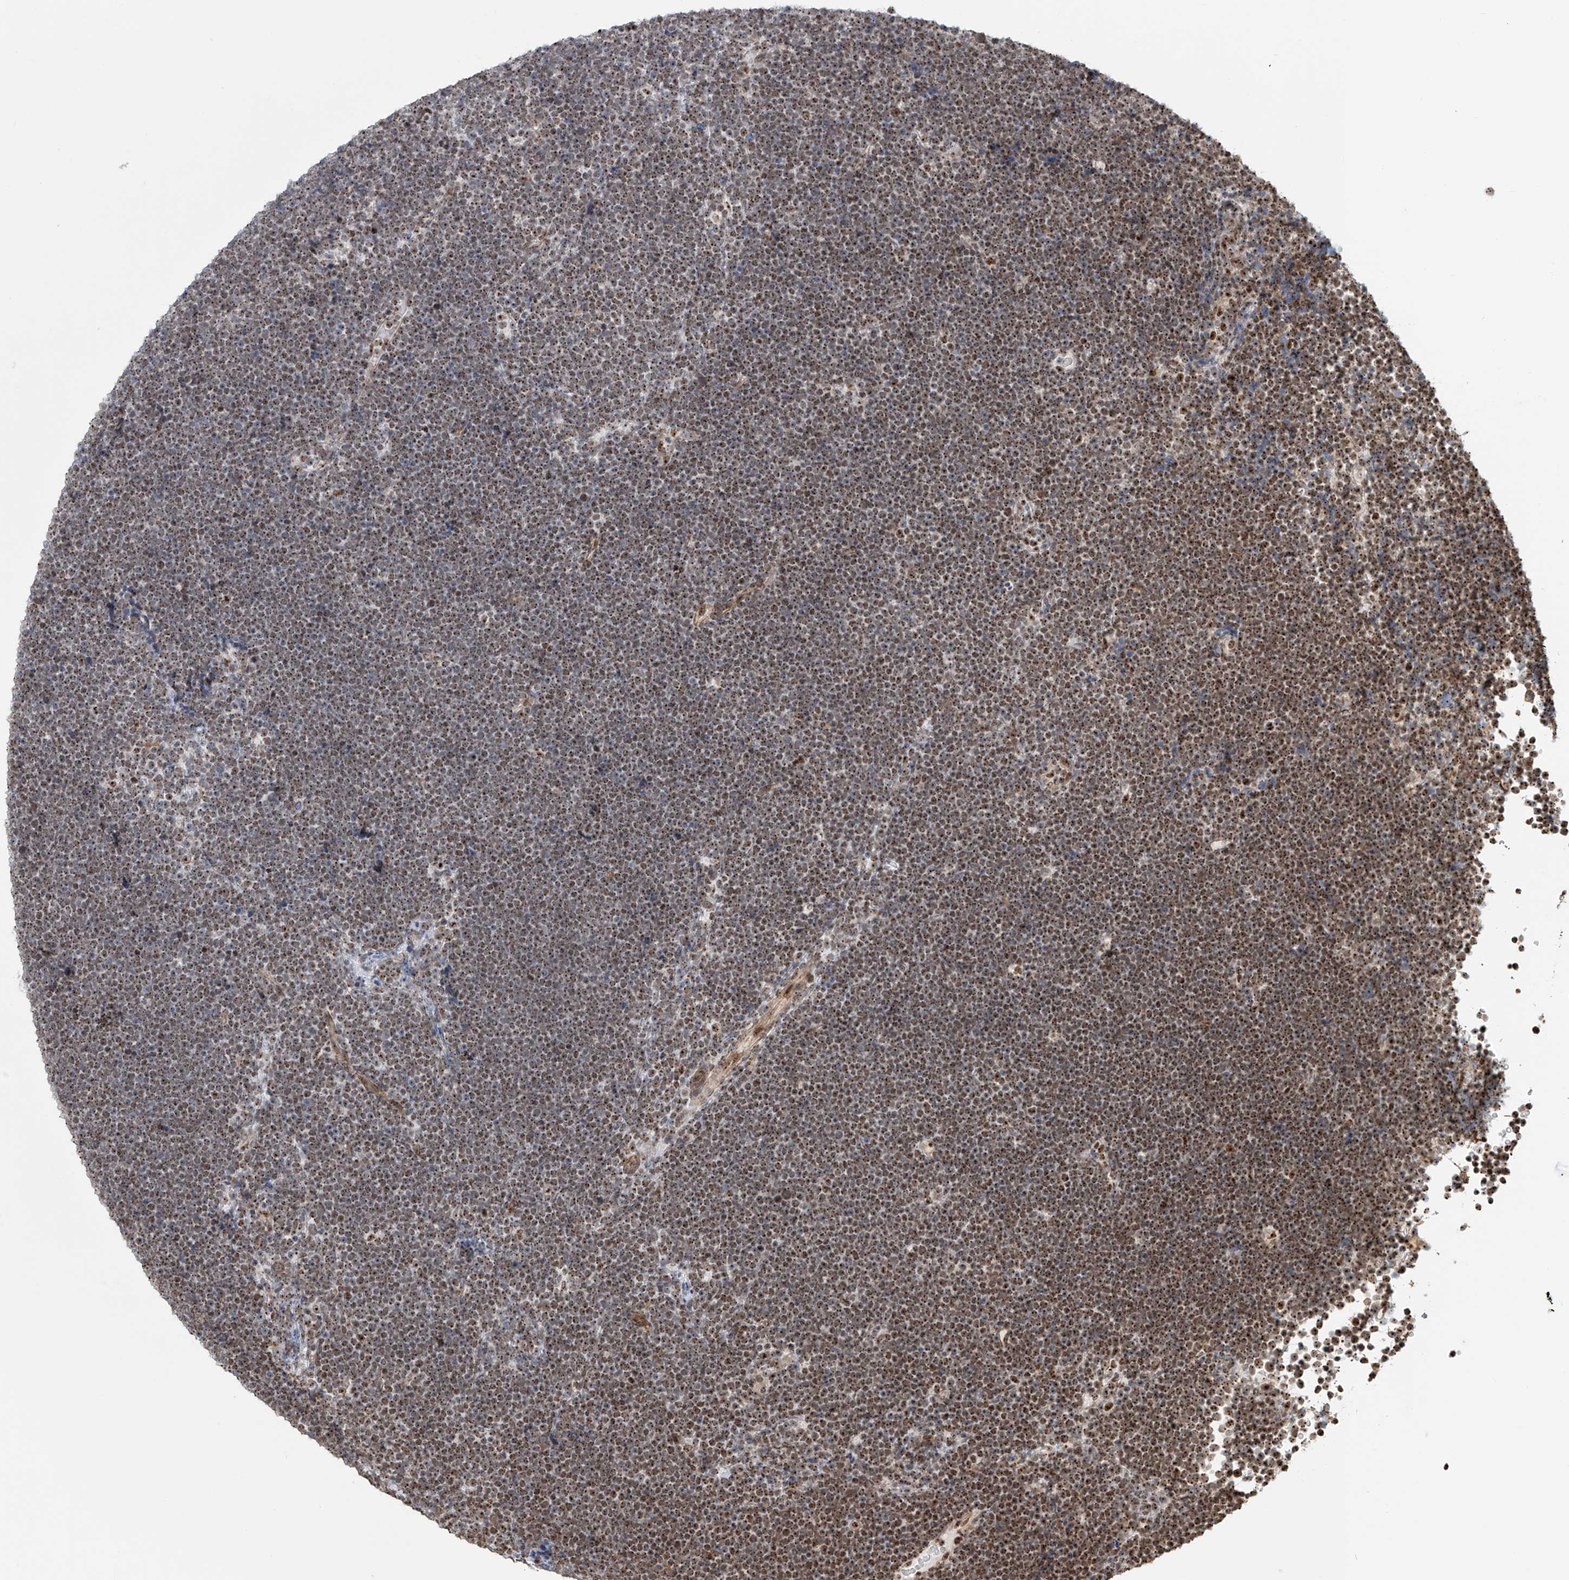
{"staining": {"intensity": "moderate", "quantity": ">75%", "location": "nuclear"}, "tissue": "lymphoma", "cell_type": "Tumor cells", "image_type": "cancer", "snomed": [{"axis": "morphology", "description": "Malignant lymphoma, non-Hodgkin's type, High grade"}, {"axis": "topography", "description": "Lymph node"}], "caption": "Protein staining of malignant lymphoma, non-Hodgkin's type (high-grade) tissue reveals moderate nuclear staining in about >75% of tumor cells.", "gene": "PRUNE2", "patient": {"sex": "male", "age": 13}}